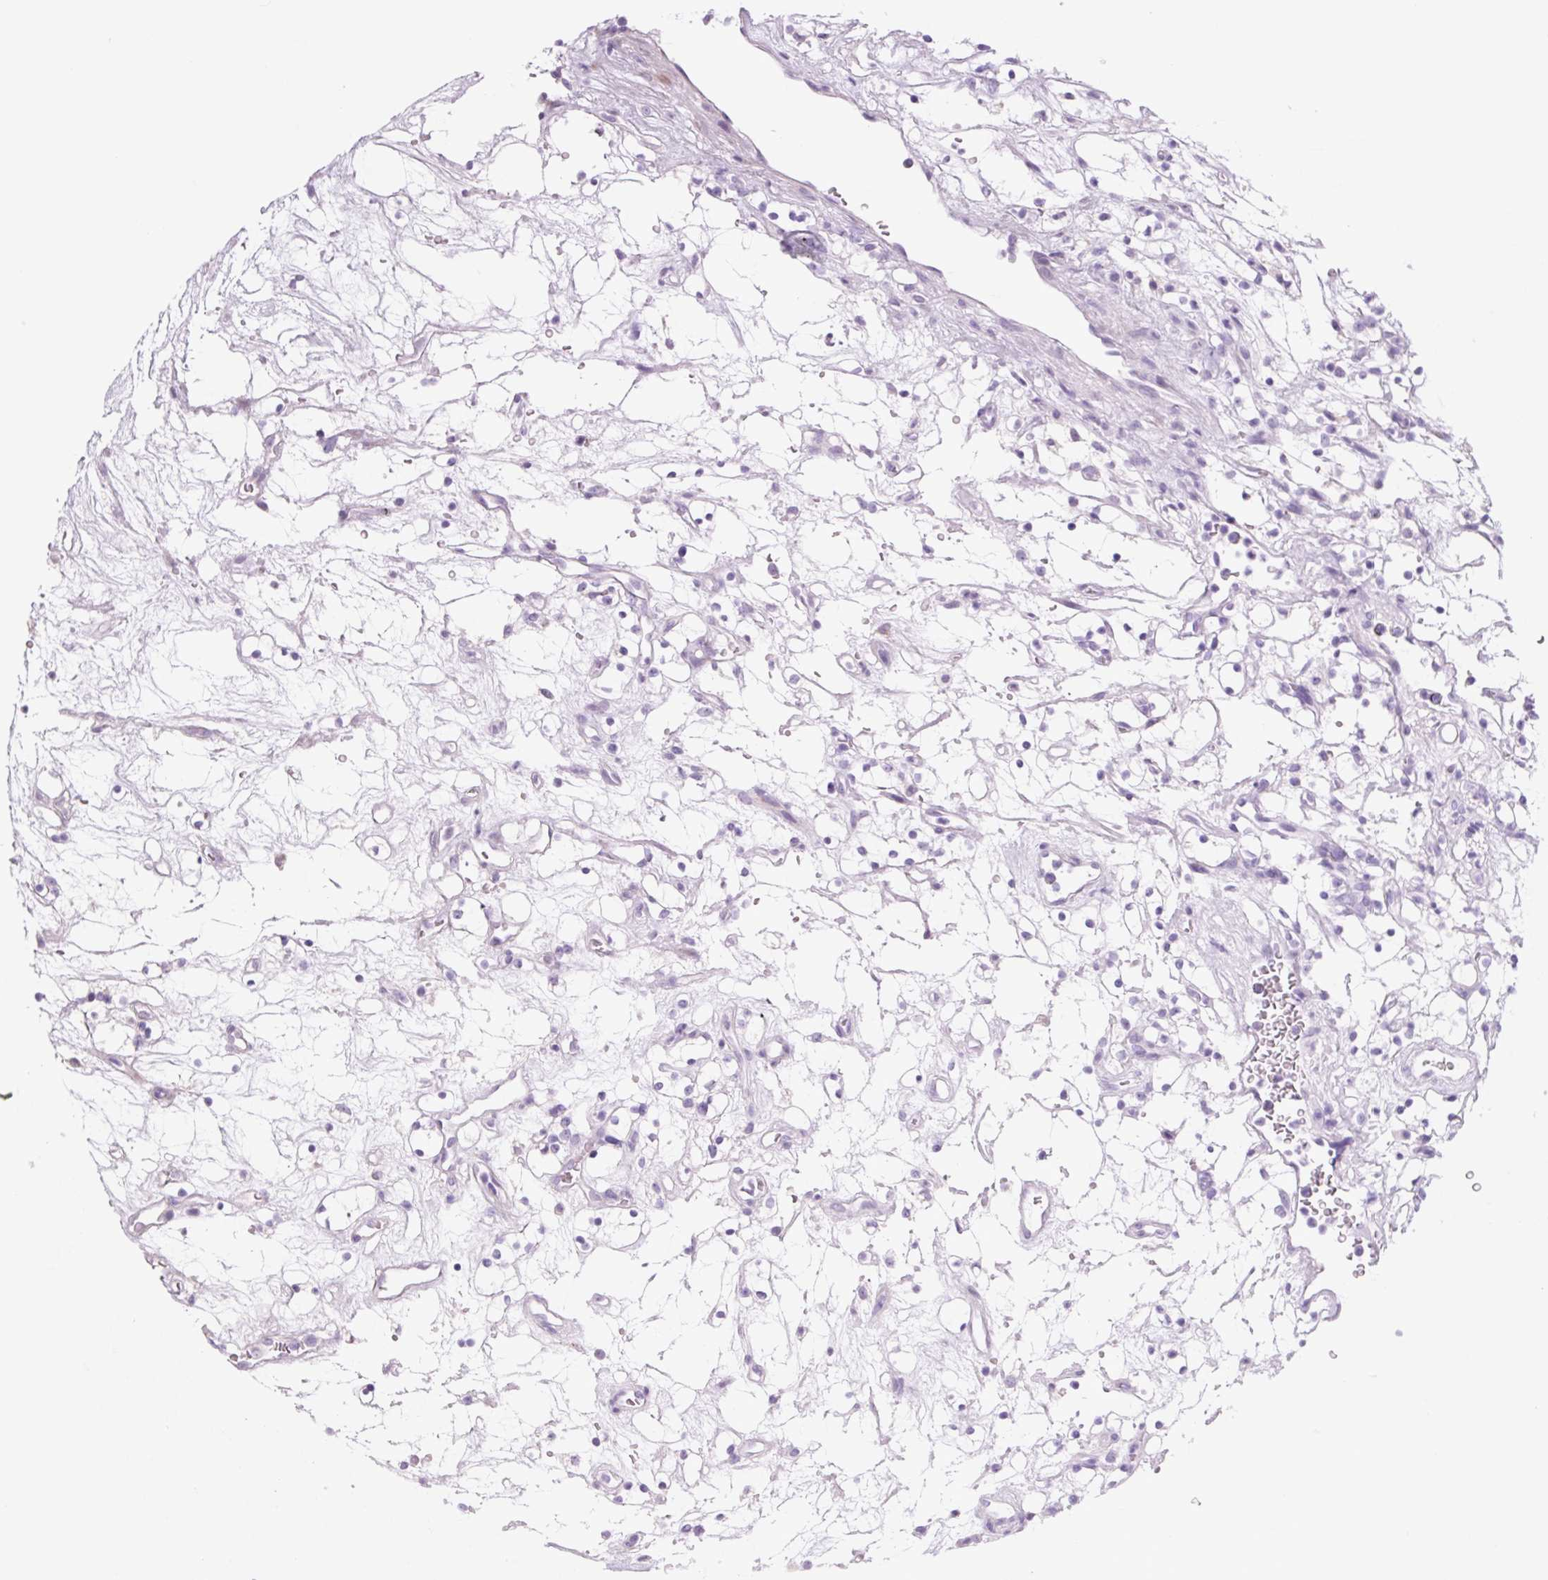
{"staining": {"intensity": "moderate", "quantity": "<25%", "location": "nuclear"}, "tissue": "renal cancer", "cell_type": "Tumor cells", "image_type": "cancer", "snomed": [{"axis": "morphology", "description": "Adenocarcinoma, NOS"}, {"axis": "topography", "description": "Kidney"}], "caption": "Moderate nuclear protein expression is appreciated in about <25% of tumor cells in renal adenocarcinoma. The staining is performed using DAB brown chromogen to label protein expression. The nuclei are counter-stained blue using hematoxylin.", "gene": "PLA2G4A", "patient": {"sex": "female", "age": 69}}